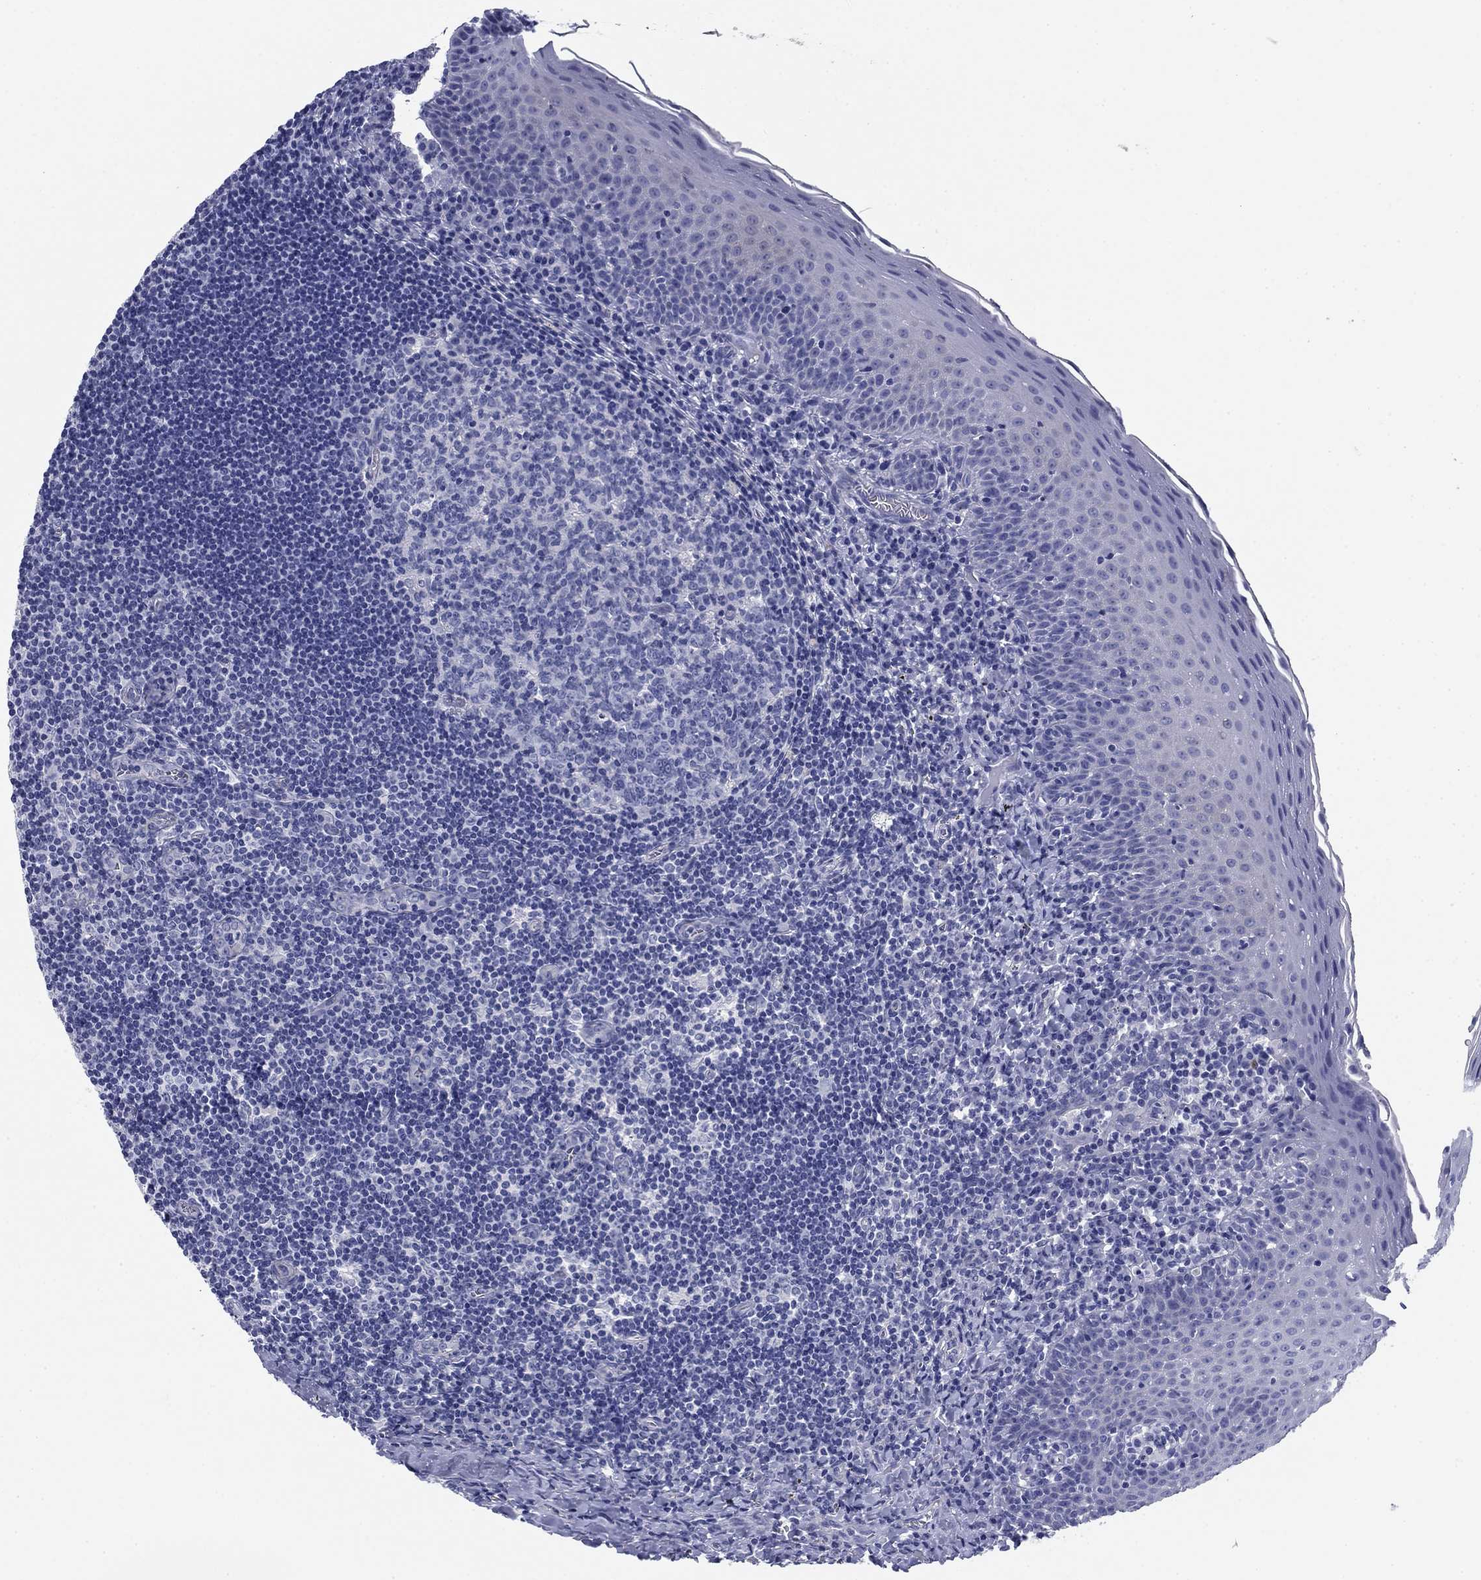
{"staining": {"intensity": "negative", "quantity": "none", "location": "none"}, "tissue": "tonsil", "cell_type": "Germinal center cells", "image_type": "normal", "snomed": [{"axis": "morphology", "description": "Normal tissue, NOS"}, {"axis": "morphology", "description": "Inflammation, NOS"}, {"axis": "topography", "description": "Tonsil"}], "caption": "The image shows no staining of germinal center cells in normal tonsil. (Brightfield microscopy of DAB immunohistochemistry (IHC) at high magnification).", "gene": "PRKCG", "patient": {"sex": "female", "age": 31}}